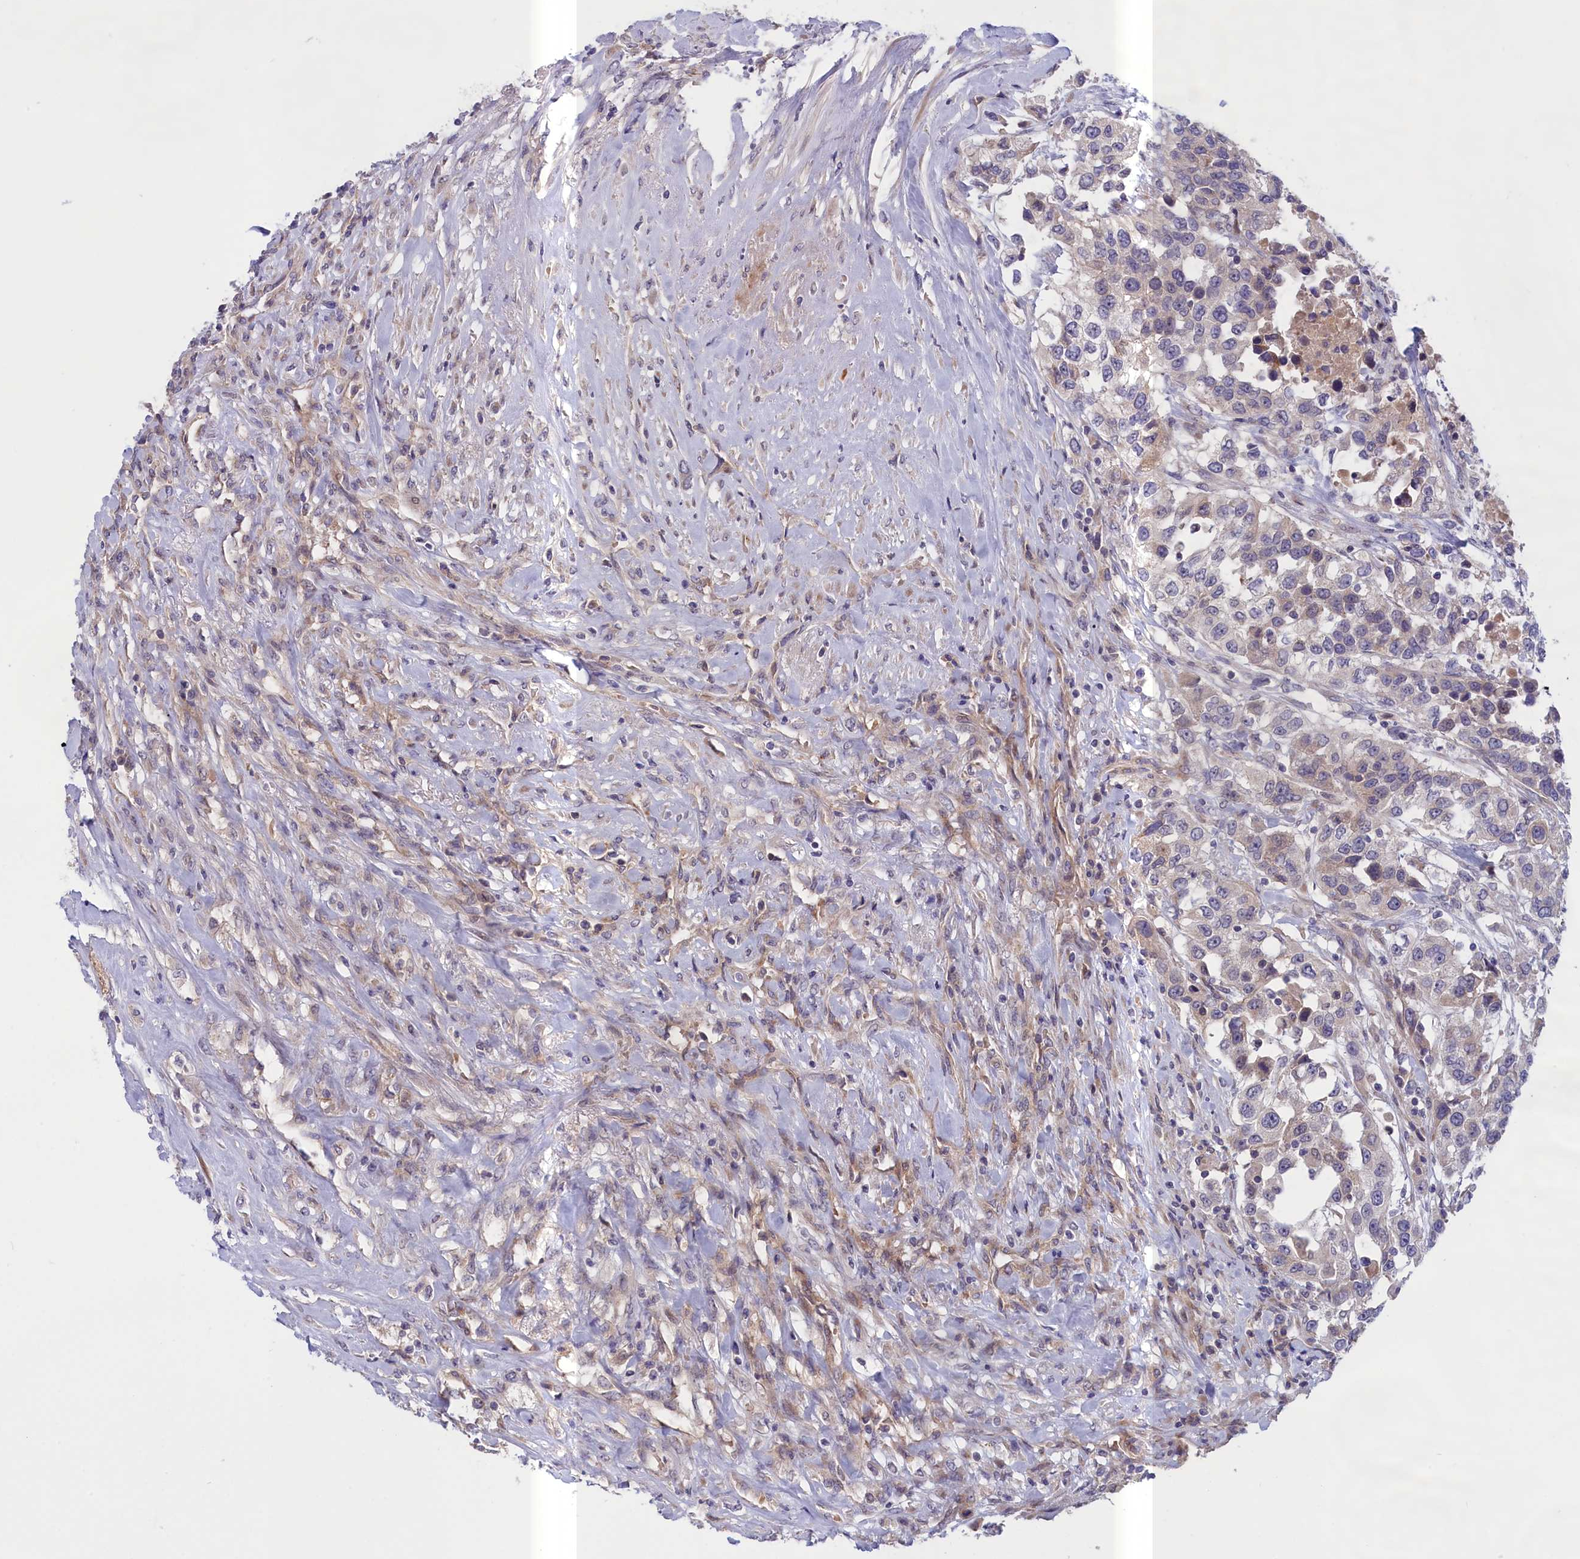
{"staining": {"intensity": "negative", "quantity": "none", "location": "none"}, "tissue": "urothelial cancer", "cell_type": "Tumor cells", "image_type": "cancer", "snomed": [{"axis": "morphology", "description": "Urothelial carcinoma, High grade"}, {"axis": "topography", "description": "Urinary bladder"}], "caption": "Immunohistochemistry of urothelial carcinoma (high-grade) exhibits no expression in tumor cells.", "gene": "IGFALS", "patient": {"sex": "female", "age": 80}}